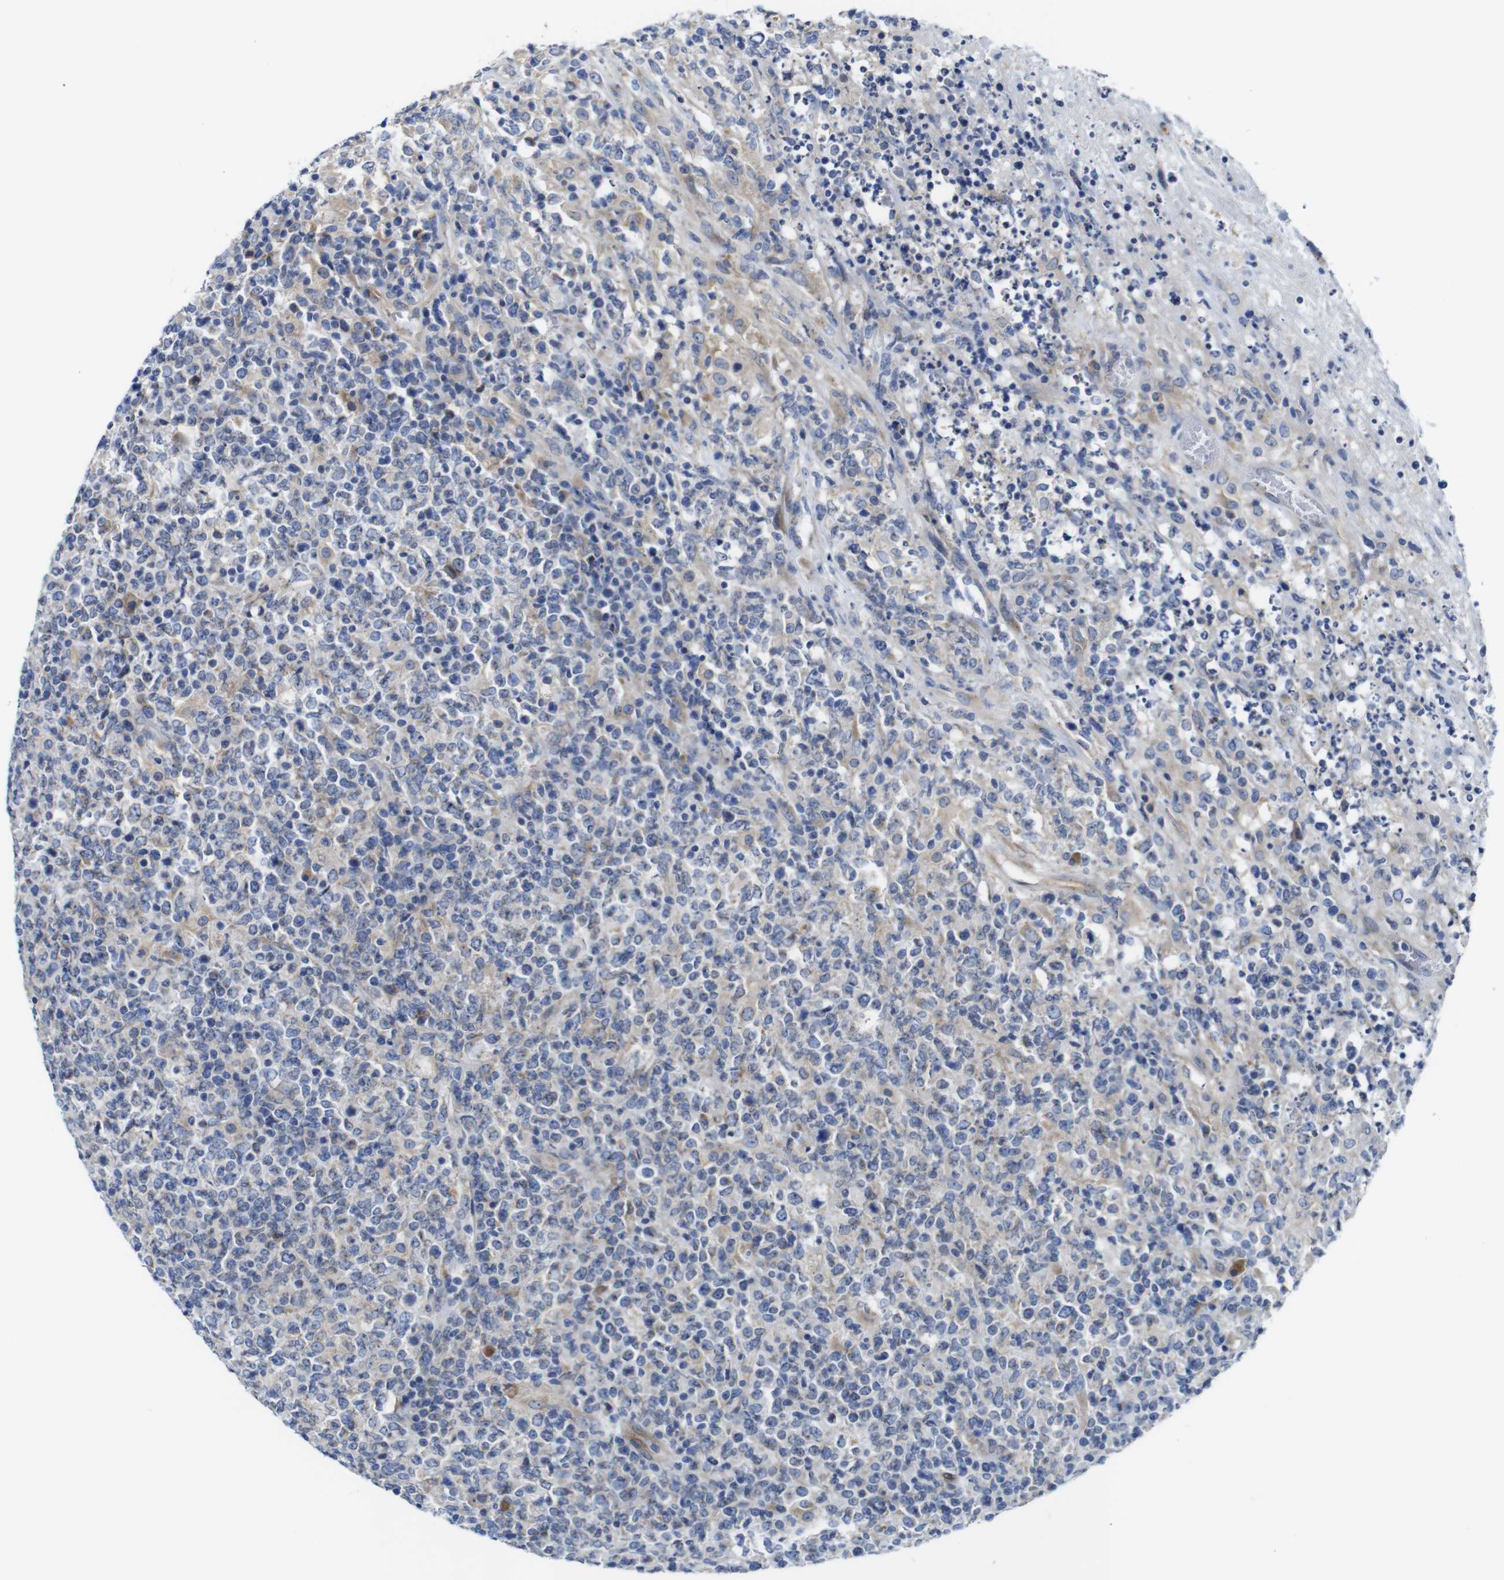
{"staining": {"intensity": "weak", "quantity": "<25%", "location": "cytoplasmic/membranous"}, "tissue": "lymphoma", "cell_type": "Tumor cells", "image_type": "cancer", "snomed": [{"axis": "morphology", "description": "Malignant lymphoma, non-Hodgkin's type, High grade"}, {"axis": "topography", "description": "Lymph node"}], "caption": "IHC of human high-grade malignant lymphoma, non-Hodgkin's type shows no expression in tumor cells. (Stains: DAB IHC with hematoxylin counter stain, Microscopy: brightfield microscopy at high magnification).", "gene": "DDRGK1", "patient": {"sex": "female", "age": 84}}